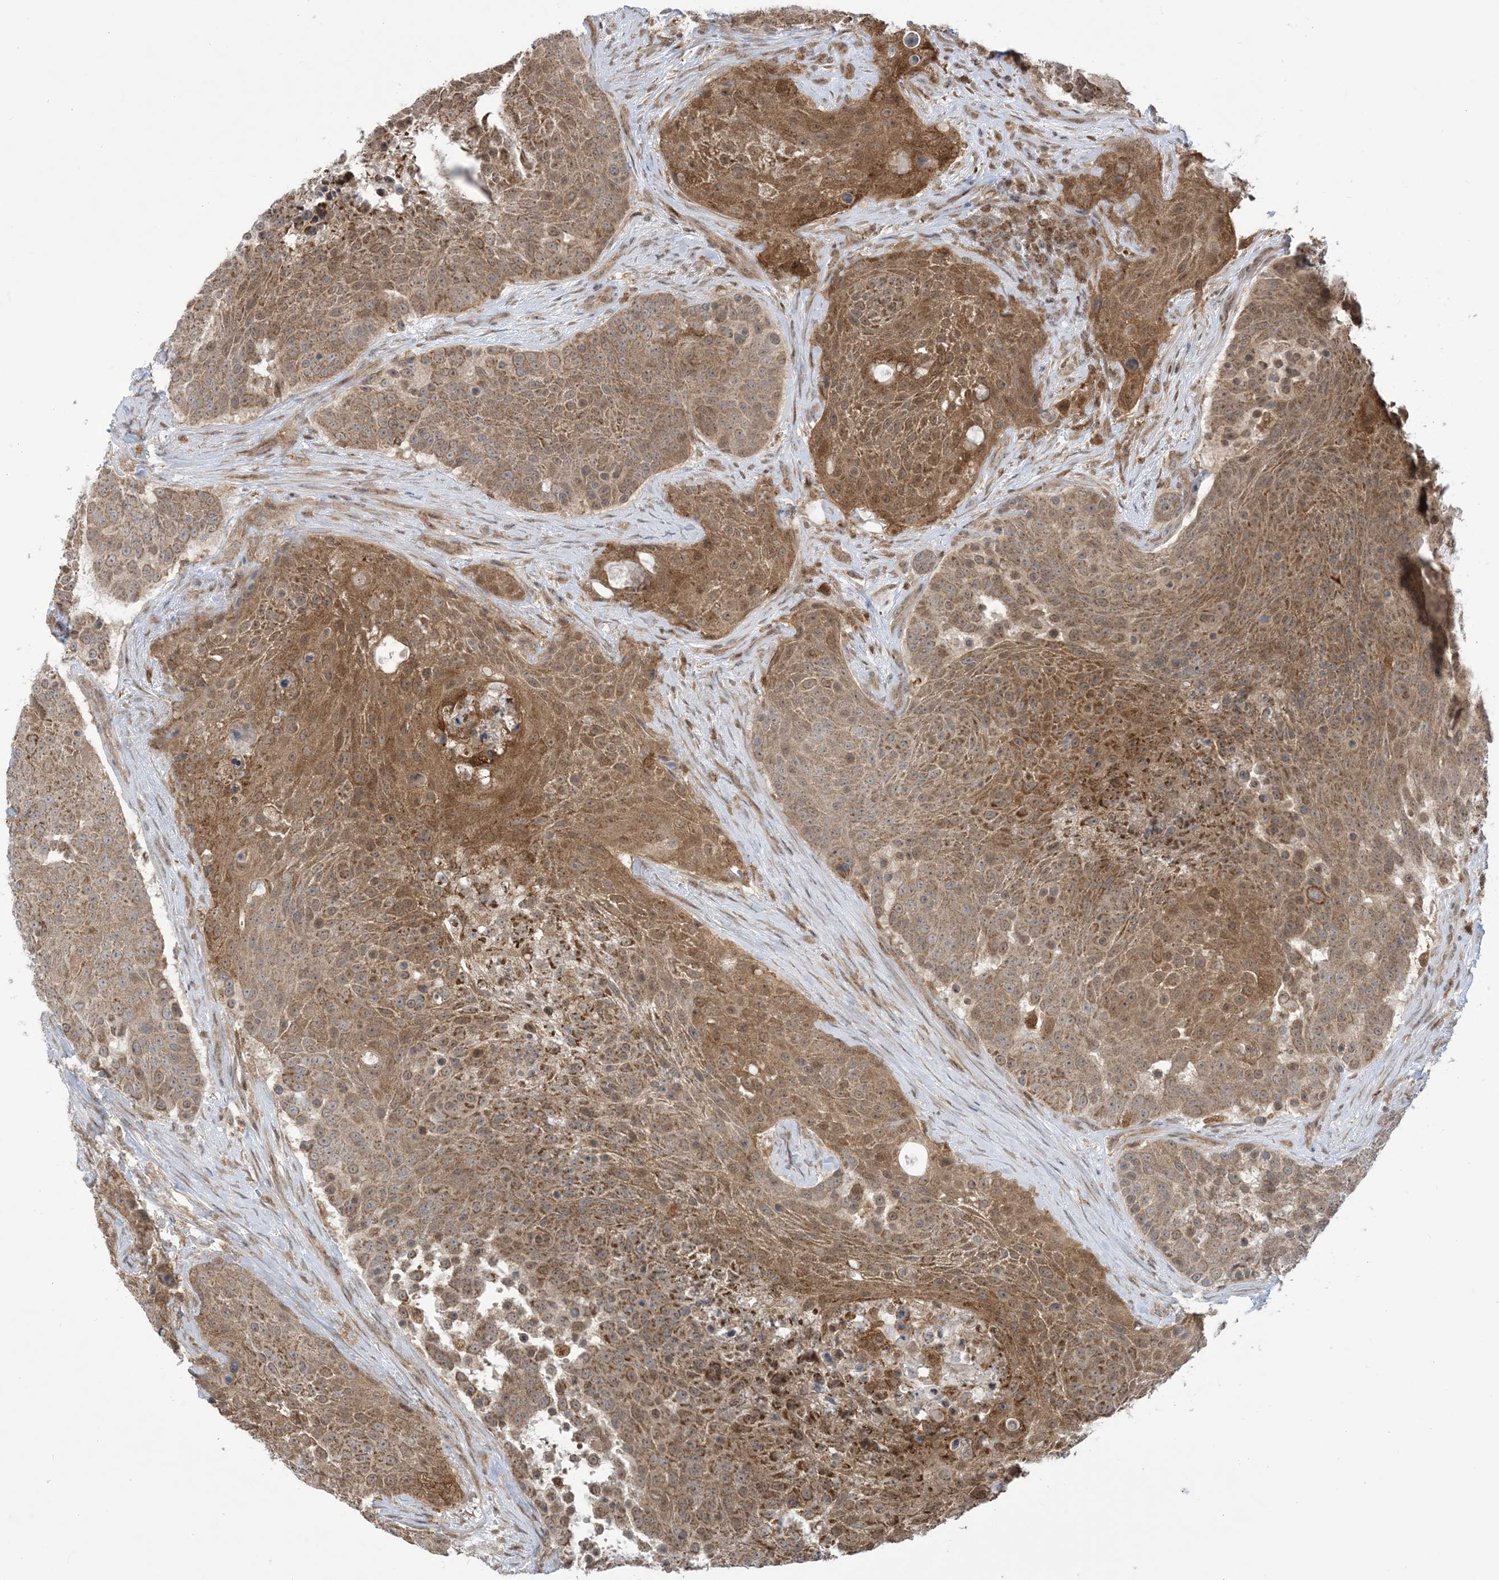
{"staining": {"intensity": "moderate", "quantity": ">75%", "location": "cytoplasmic/membranous"}, "tissue": "urothelial cancer", "cell_type": "Tumor cells", "image_type": "cancer", "snomed": [{"axis": "morphology", "description": "Urothelial carcinoma, High grade"}, {"axis": "topography", "description": "Urinary bladder"}], "caption": "Immunohistochemistry micrograph of neoplastic tissue: urothelial carcinoma (high-grade) stained using IHC shows medium levels of moderate protein expression localized specifically in the cytoplasmic/membranous of tumor cells, appearing as a cytoplasmic/membranous brown color.", "gene": "CASP4", "patient": {"sex": "female", "age": 63}}